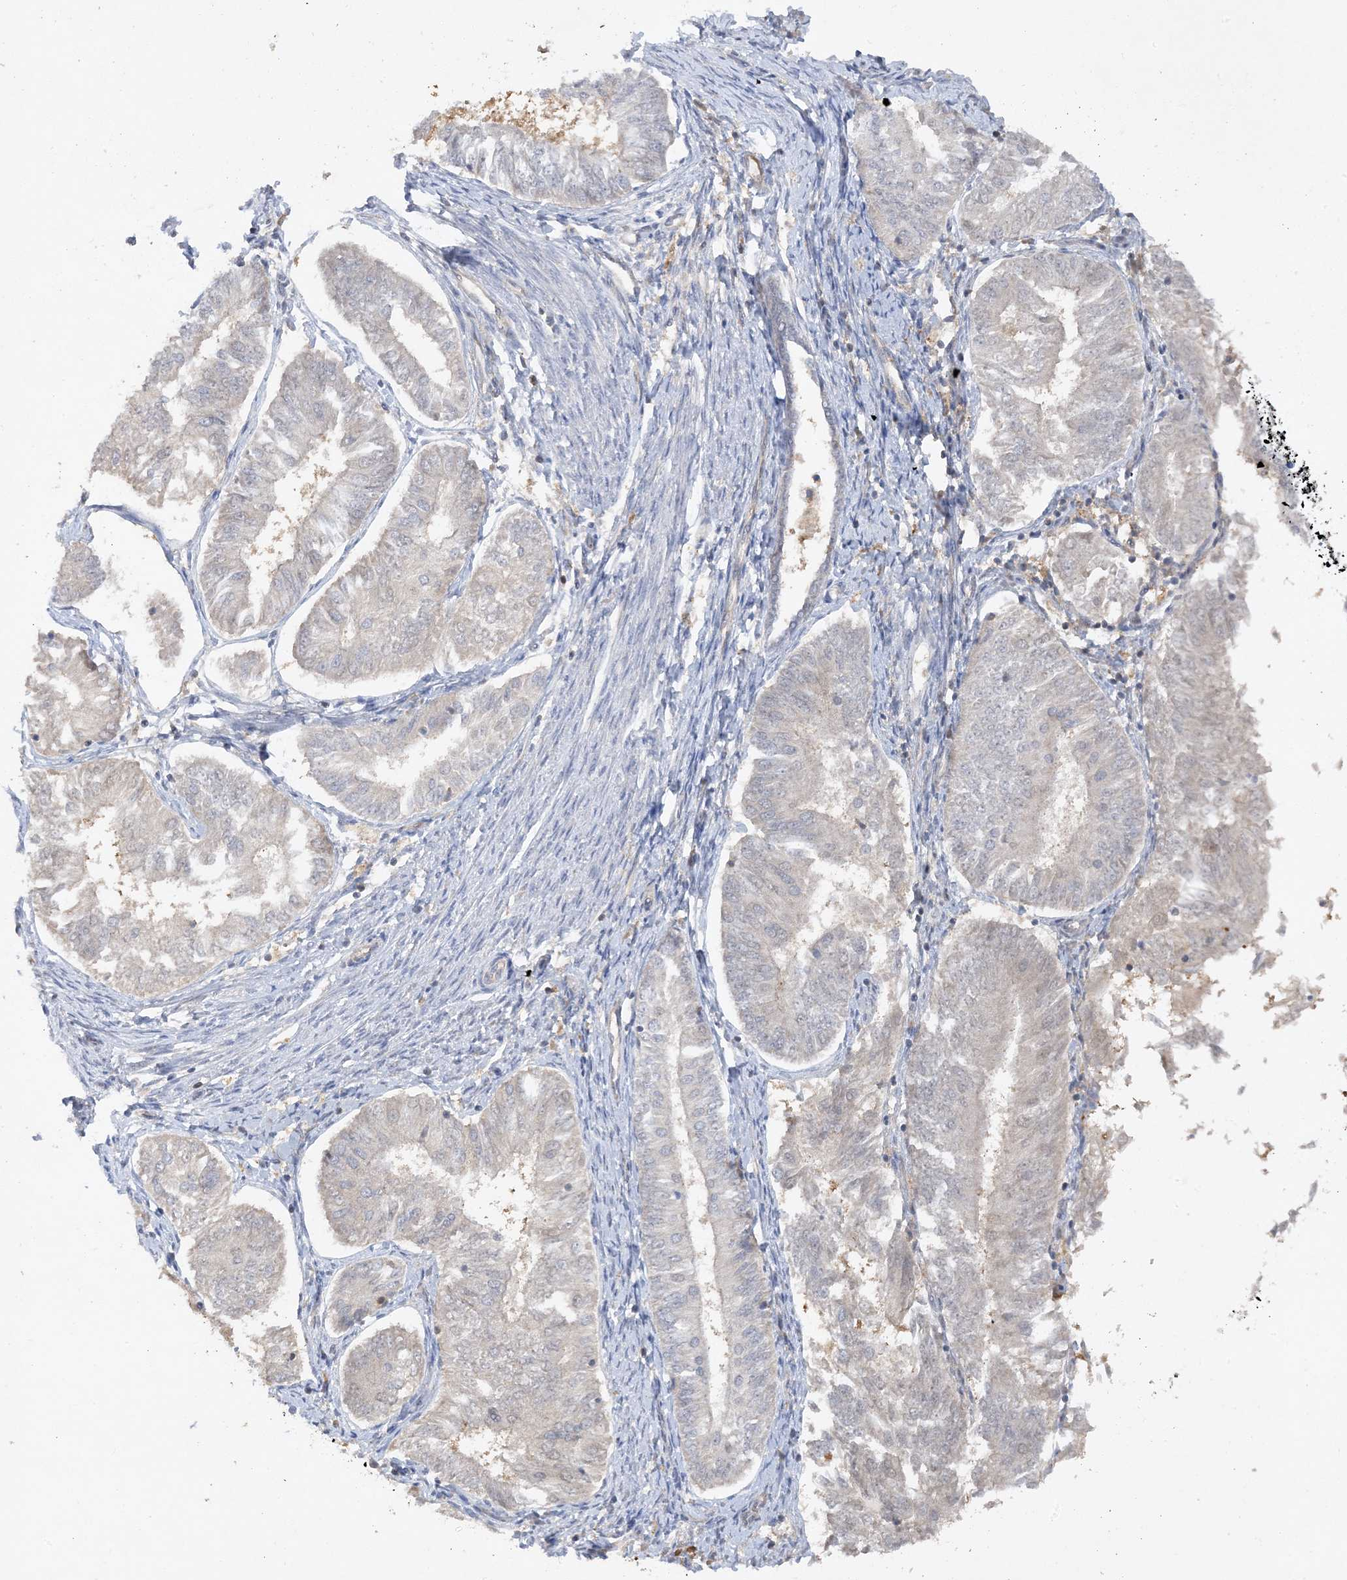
{"staining": {"intensity": "negative", "quantity": "none", "location": "none"}, "tissue": "endometrial cancer", "cell_type": "Tumor cells", "image_type": "cancer", "snomed": [{"axis": "morphology", "description": "Adenocarcinoma, NOS"}, {"axis": "topography", "description": "Endometrium"}], "caption": "Immunohistochemical staining of human endometrial cancer exhibits no significant expression in tumor cells.", "gene": "PHACTR2", "patient": {"sex": "female", "age": 58}}